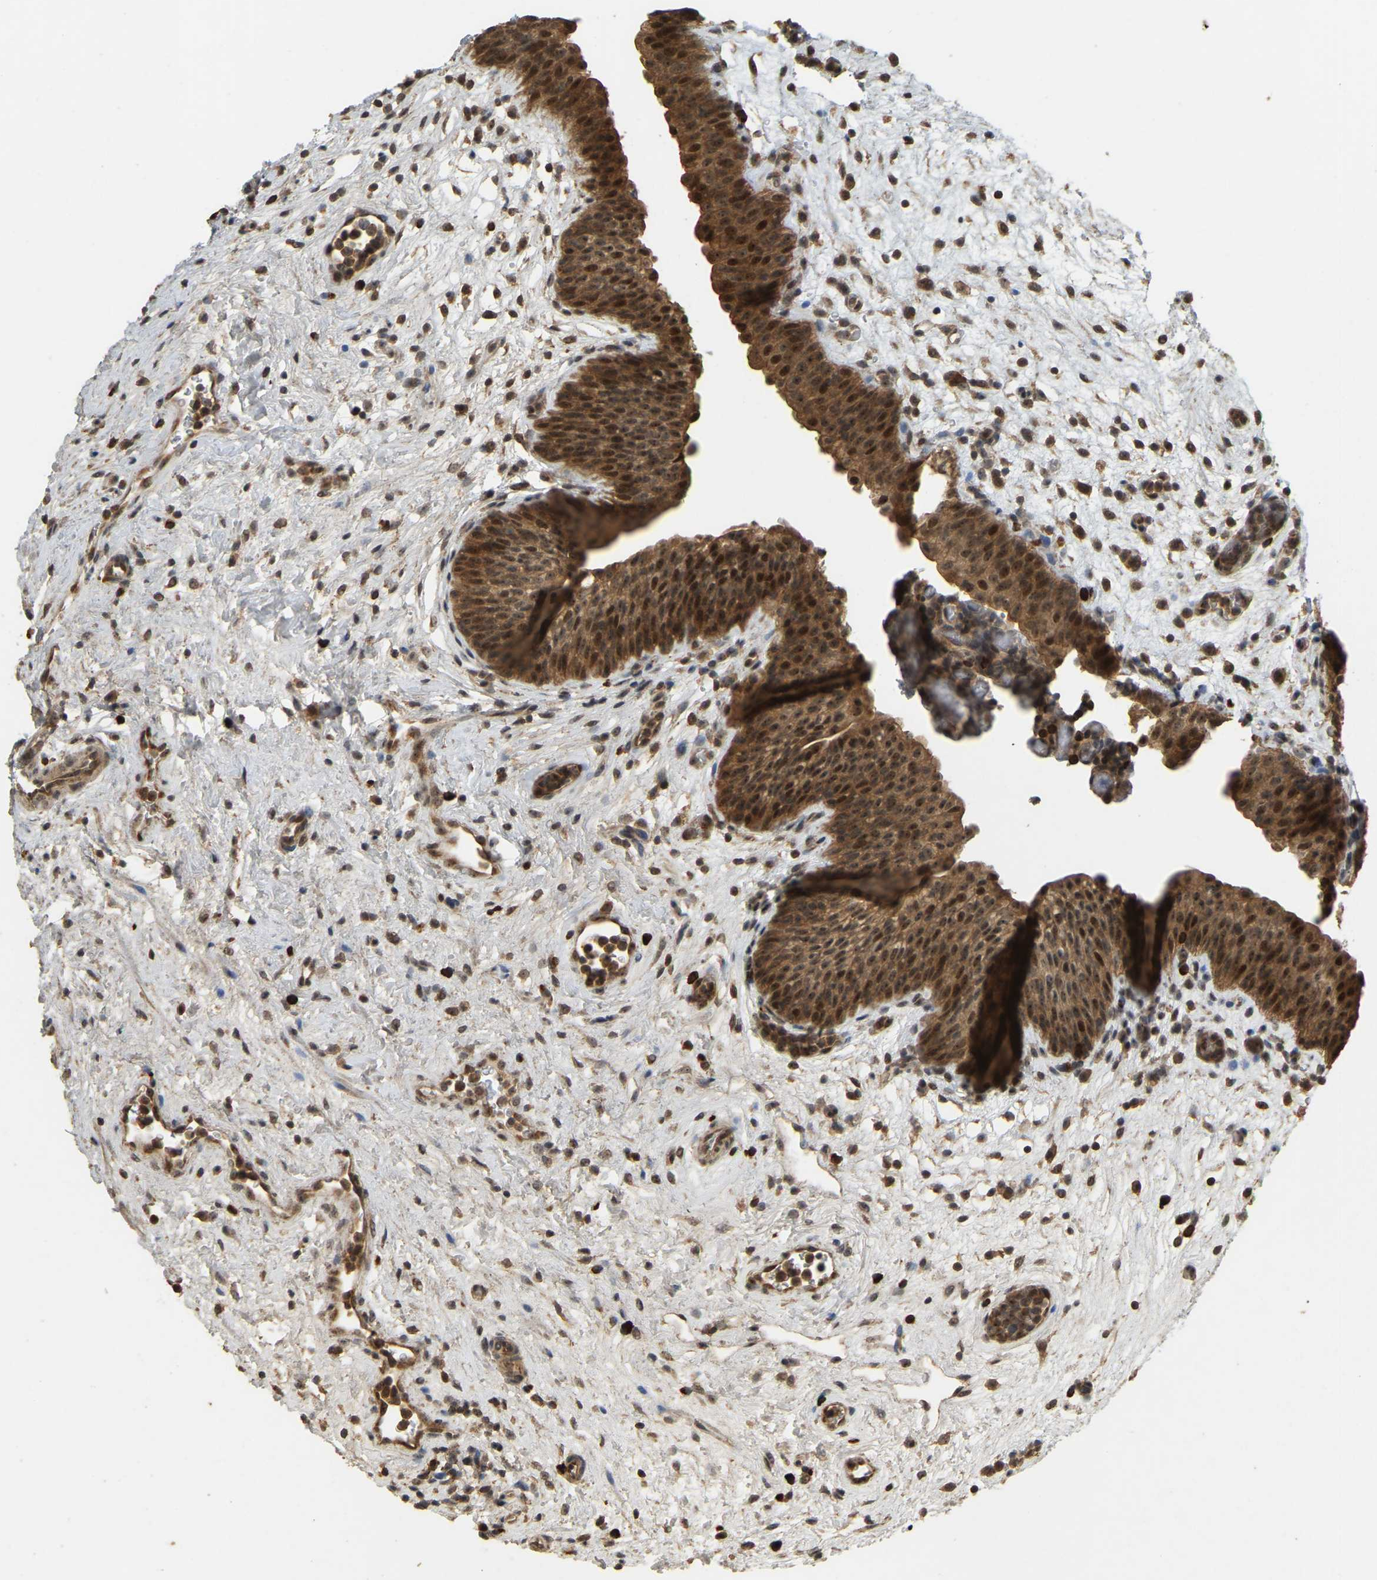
{"staining": {"intensity": "strong", "quantity": ">75%", "location": "cytoplasmic/membranous,nuclear"}, "tissue": "urinary bladder", "cell_type": "Urothelial cells", "image_type": "normal", "snomed": [{"axis": "morphology", "description": "Normal tissue, NOS"}, {"axis": "topography", "description": "Urinary bladder"}], "caption": "Immunohistochemical staining of benign urinary bladder shows >75% levels of strong cytoplasmic/membranous,nuclear protein staining in approximately >75% of urothelial cells. The staining was performed using DAB (3,3'-diaminobenzidine) to visualize the protein expression in brown, while the nuclei were stained in blue with hematoxylin (Magnification: 20x).", "gene": "BRF2", "patient": {"sex": "male", "age": 37}}